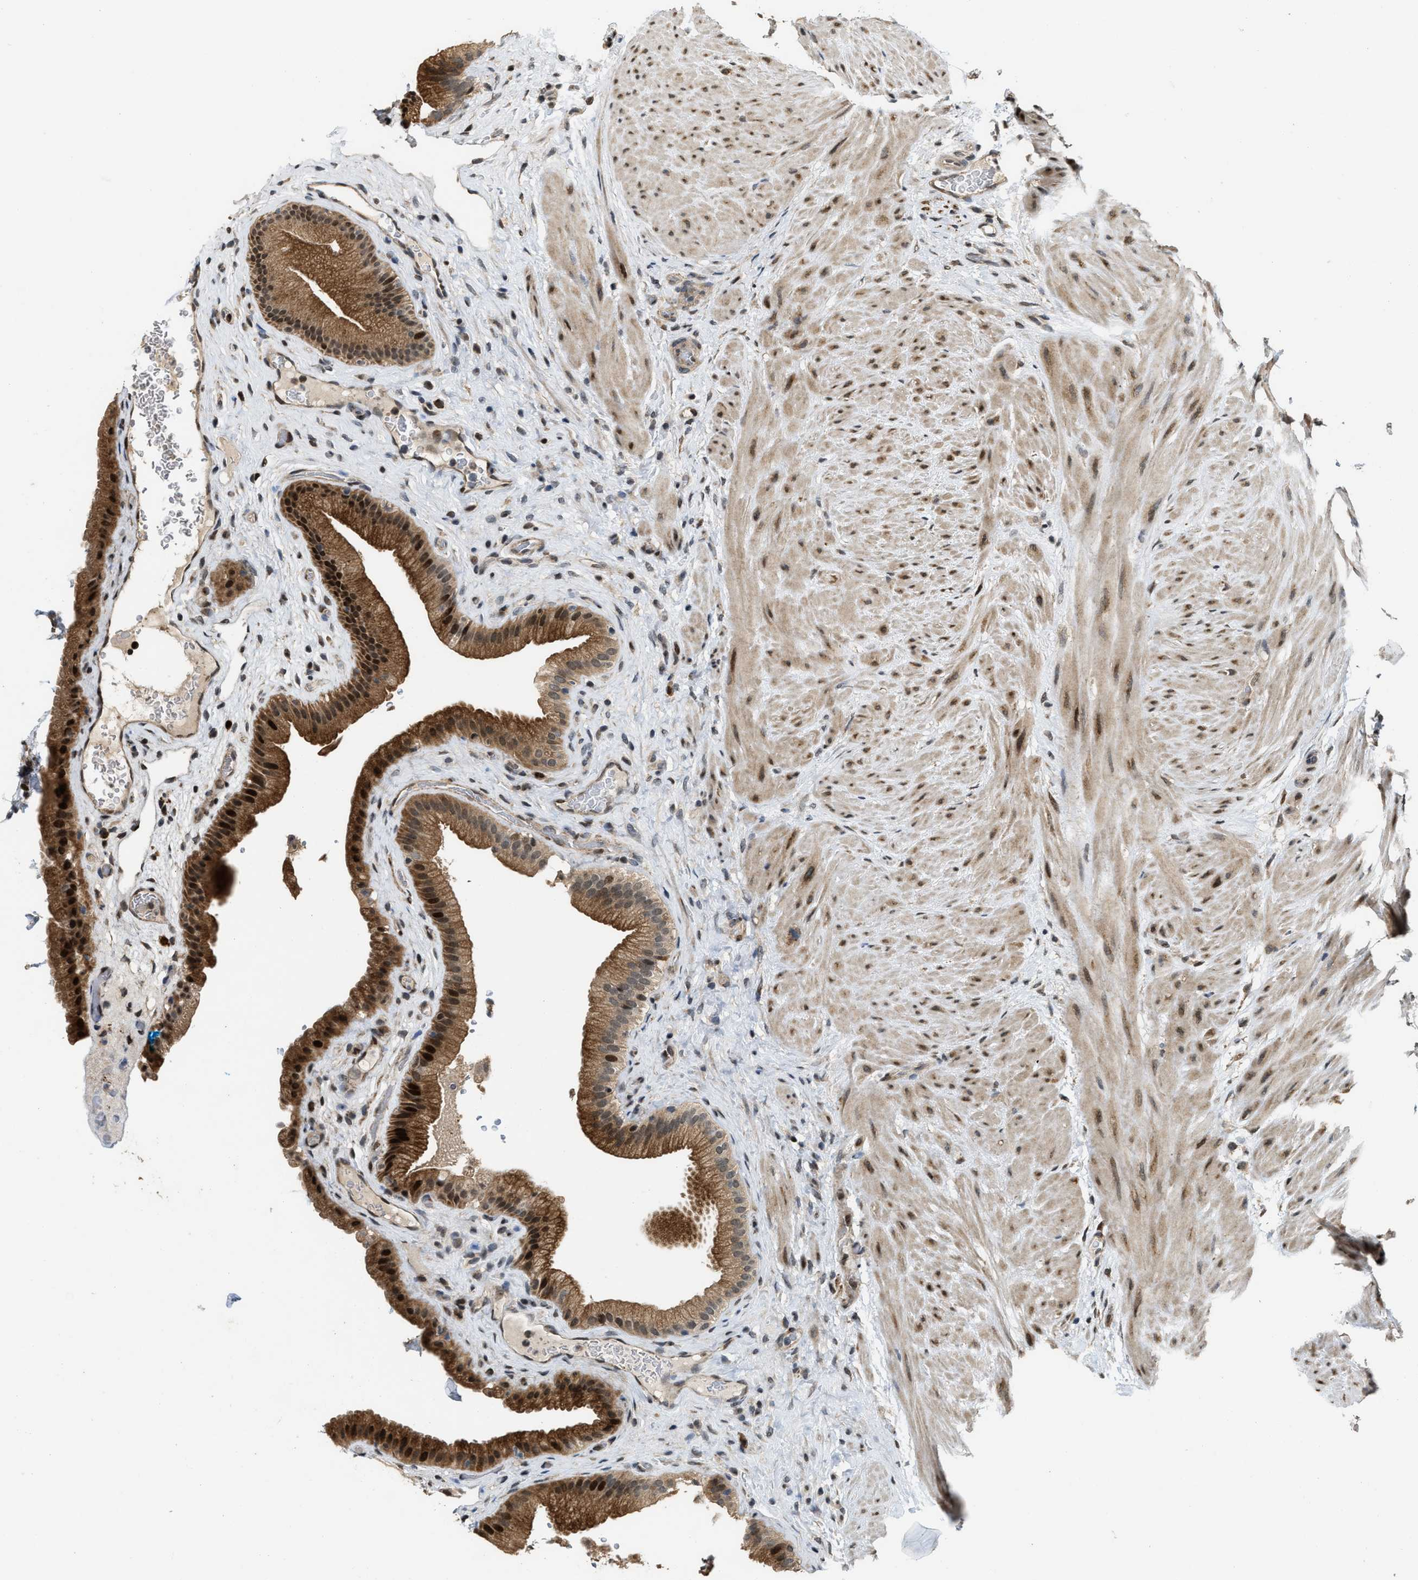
{"staining": {"intensity": "strong", "quantity": ">75%", "location": "cytoplasmic/membranous,nuclear"}, "tissue": "gallbladder", "cell_type": "Glandular cells", "image_type": "normal", "snomed": [{"axis": "morphology", "description": "Normal tissue, NOS"}, {"axis": "topography", "description": "Gallbladder"}], "caption": "This is an image of immunohistochemistry staining of benign gallbladder, which shows strong positivity in the cytoplasmic/membranous,nuclear of glandular cells.", "gene": "SERTAD2", "patient": {"sex": "male", "age": 49}}